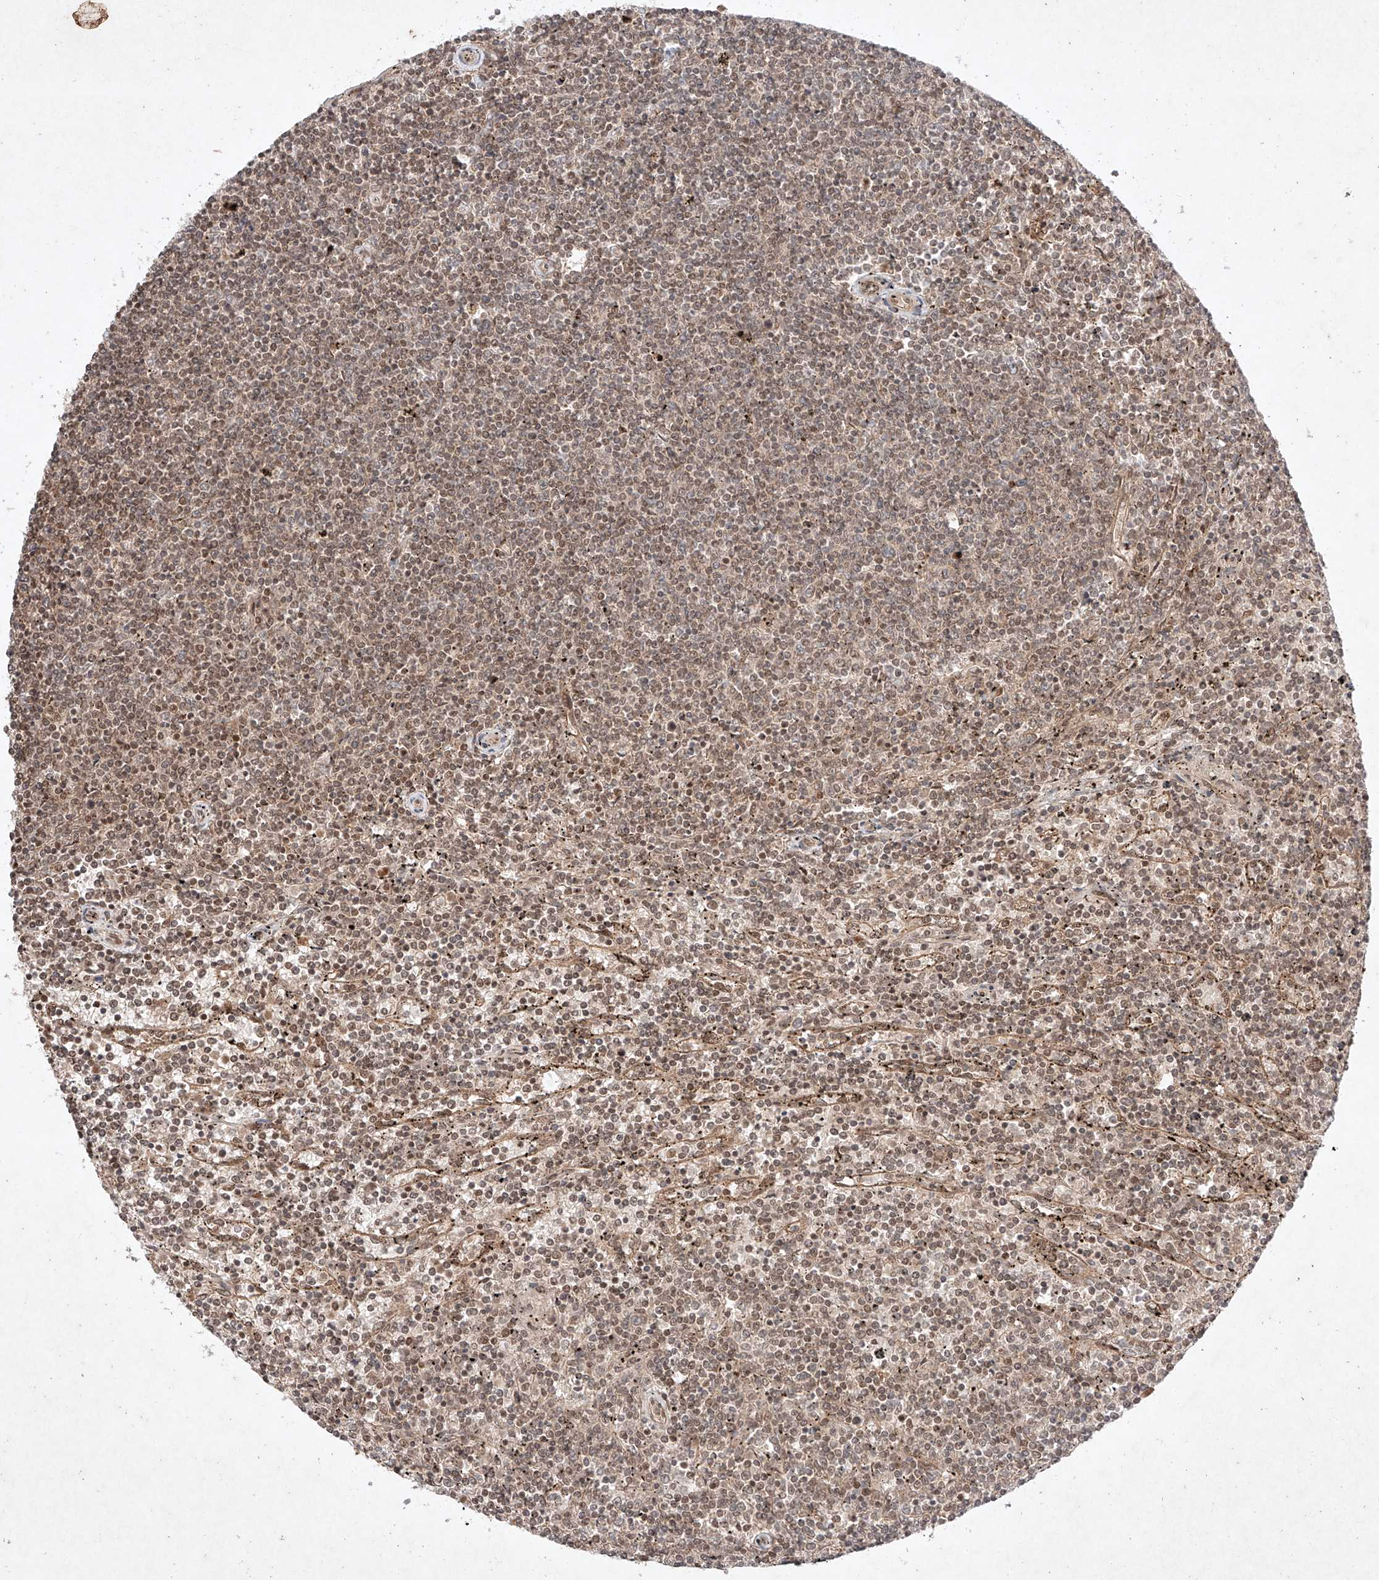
{"staining": {"intensity": "moderate", "quantity": ">75%", "location": "nuclear"}, "tissue": "lymphoma", "cell_type": "Tumor cells", "image_type": "cancer", "snomed": [{"axis": "morphology", "description": "Malignant lymphoma, non-Hodgkin's type, Low grade"}, {"axis": "topography", "description": "Spleen"}], "caption": "Immunohistochemical staining of low-grade malignant lymphoma, non-Hodgkin's type reveals medium levels of moderate nuclear protein positivity in about >75% of tumor cells. Immunohistochemistry (ihc) stains the protein of interest in brown and the nuclei are stained blue.", "gene": "RNF31", "patient": {"sex": "female", "age": 50}}